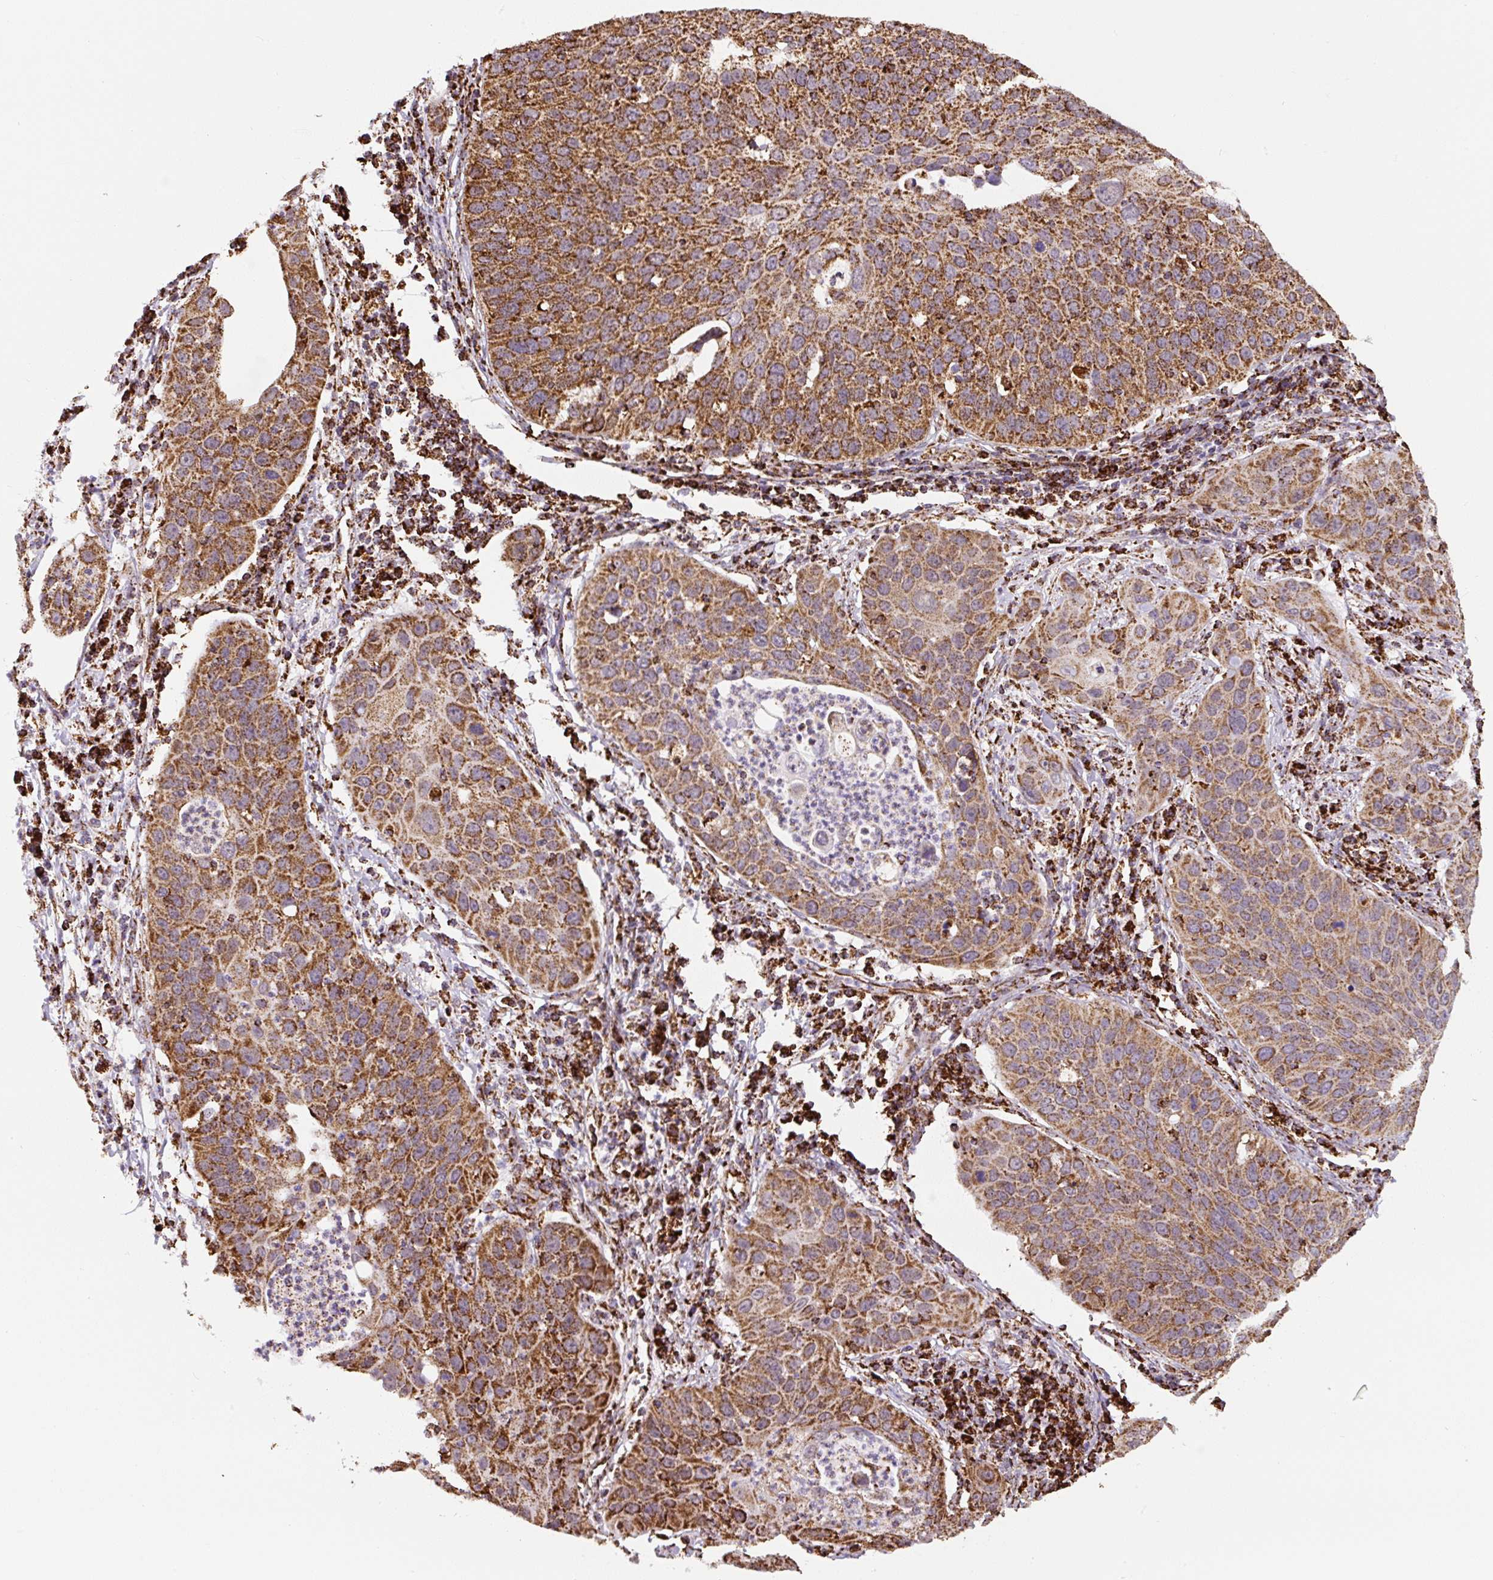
{"staining": {"intensity": "moderate", "quantity": ">75%", "location": "cytoplasmic/membranous"}, "tissue": "cervical cancer", "cell_type": "Tumor cells", "image_type": "cancer", "snomed": [{"axis": "morphology", "description": "Squamous cell carcinoma, NOS"}, {"axis": "topography", "description": "Cervix"}], "caption": "Approximately >75% of tumor cells in human cervical squamous cell carcinoma exhibit moderate cytoplasmic/membranous protein positivity as visualized by brown immunohistochemical staining.", "gene": "ATP5F1A", "patient": {"sex": "female", "age": 36}}